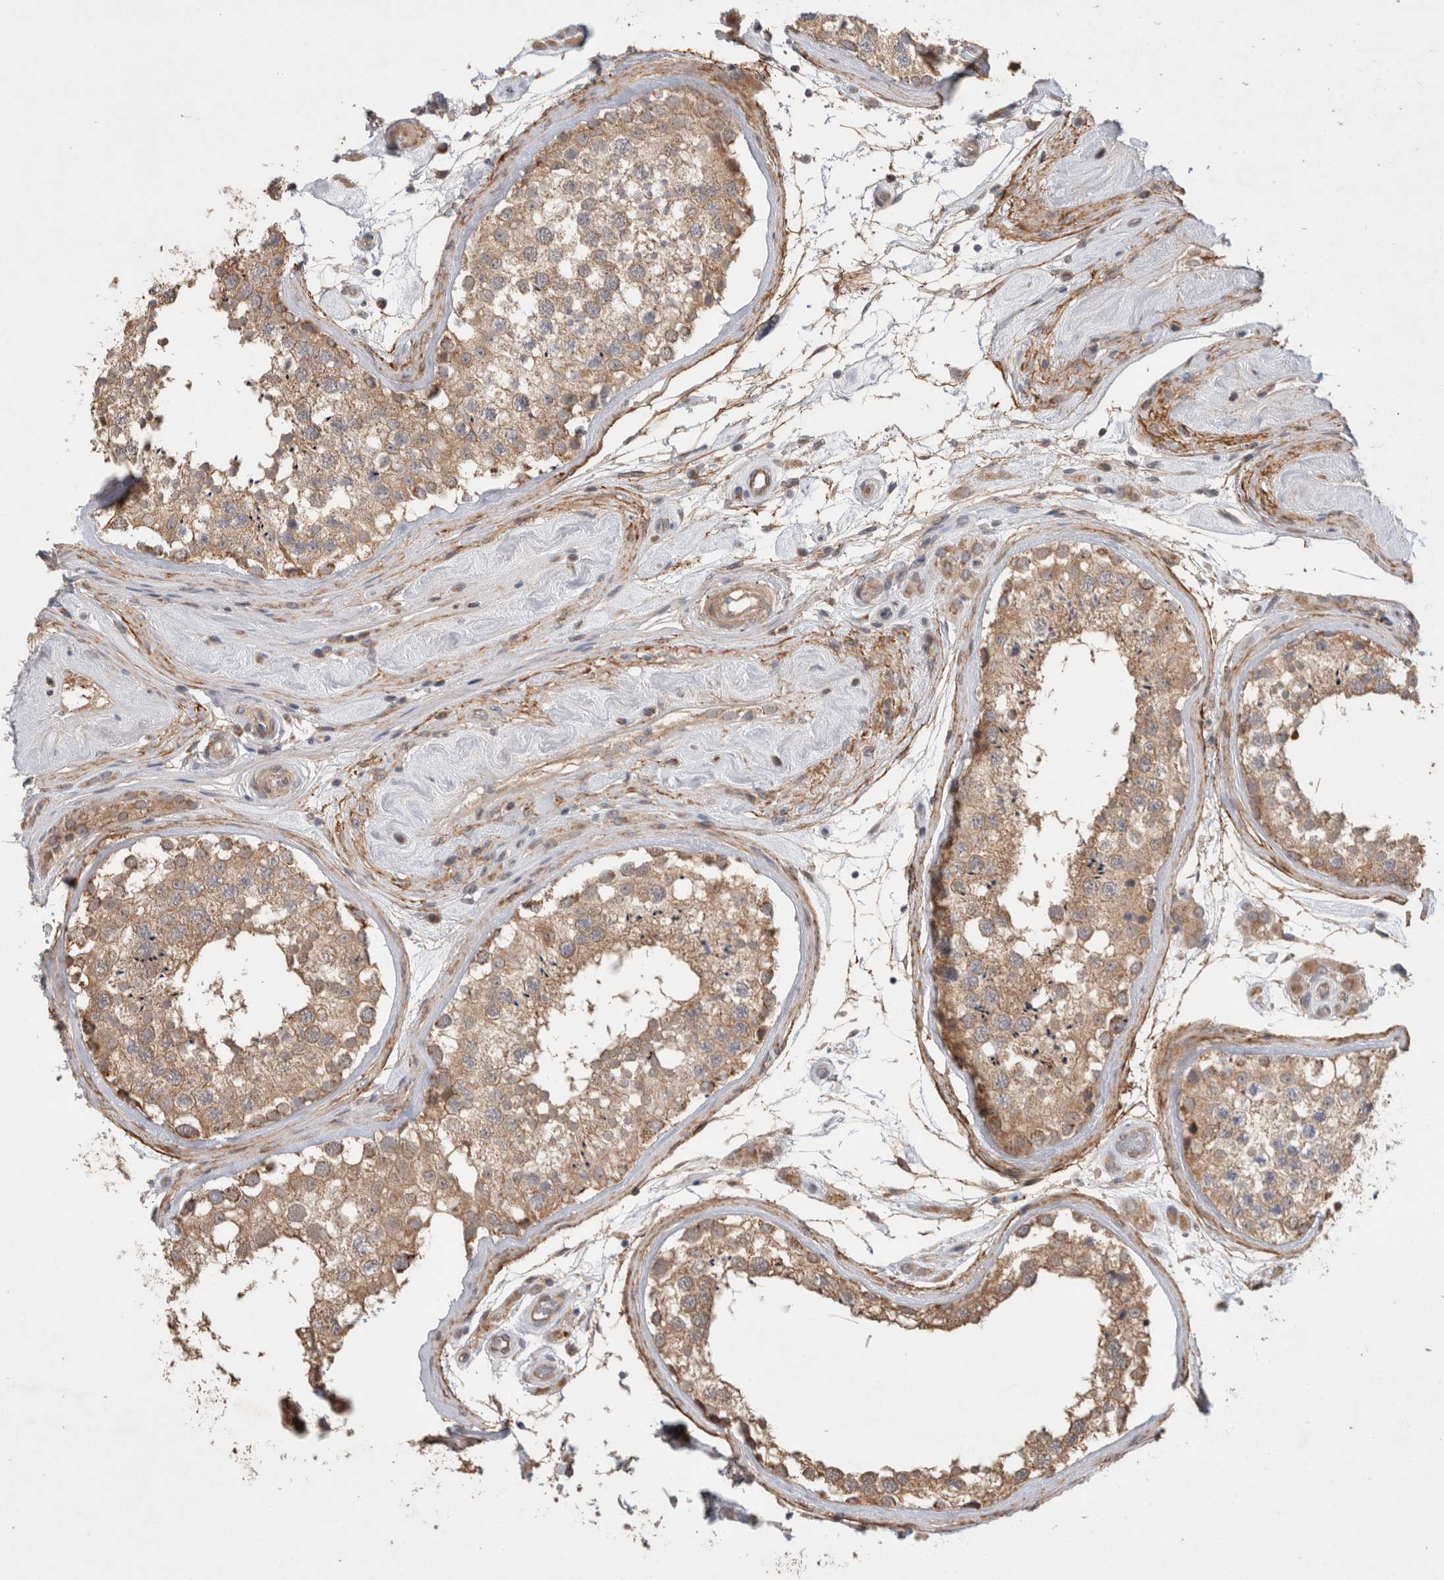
{"staining": {"intensity": "moderate", "quantity": ">75%", "location": "cytoplasmic/membranous"}, "tissue": "testis", "cell_type": "Cells in seminiferous ducts", "image_type": "normal", "snomed": [{"axis": "morphology", "description": "Normal tissue, NOS"}, {"axis": "topography", "description": "Testis"}], "caption": "DAB immunohistochemical staining of benign human testis displays moderate cytoplasmic/membranous protein expression in about >75% of cells in seminiferous ducts.", "gene": "GSDMB", "patient": {"sex": "male", "age": 46}}